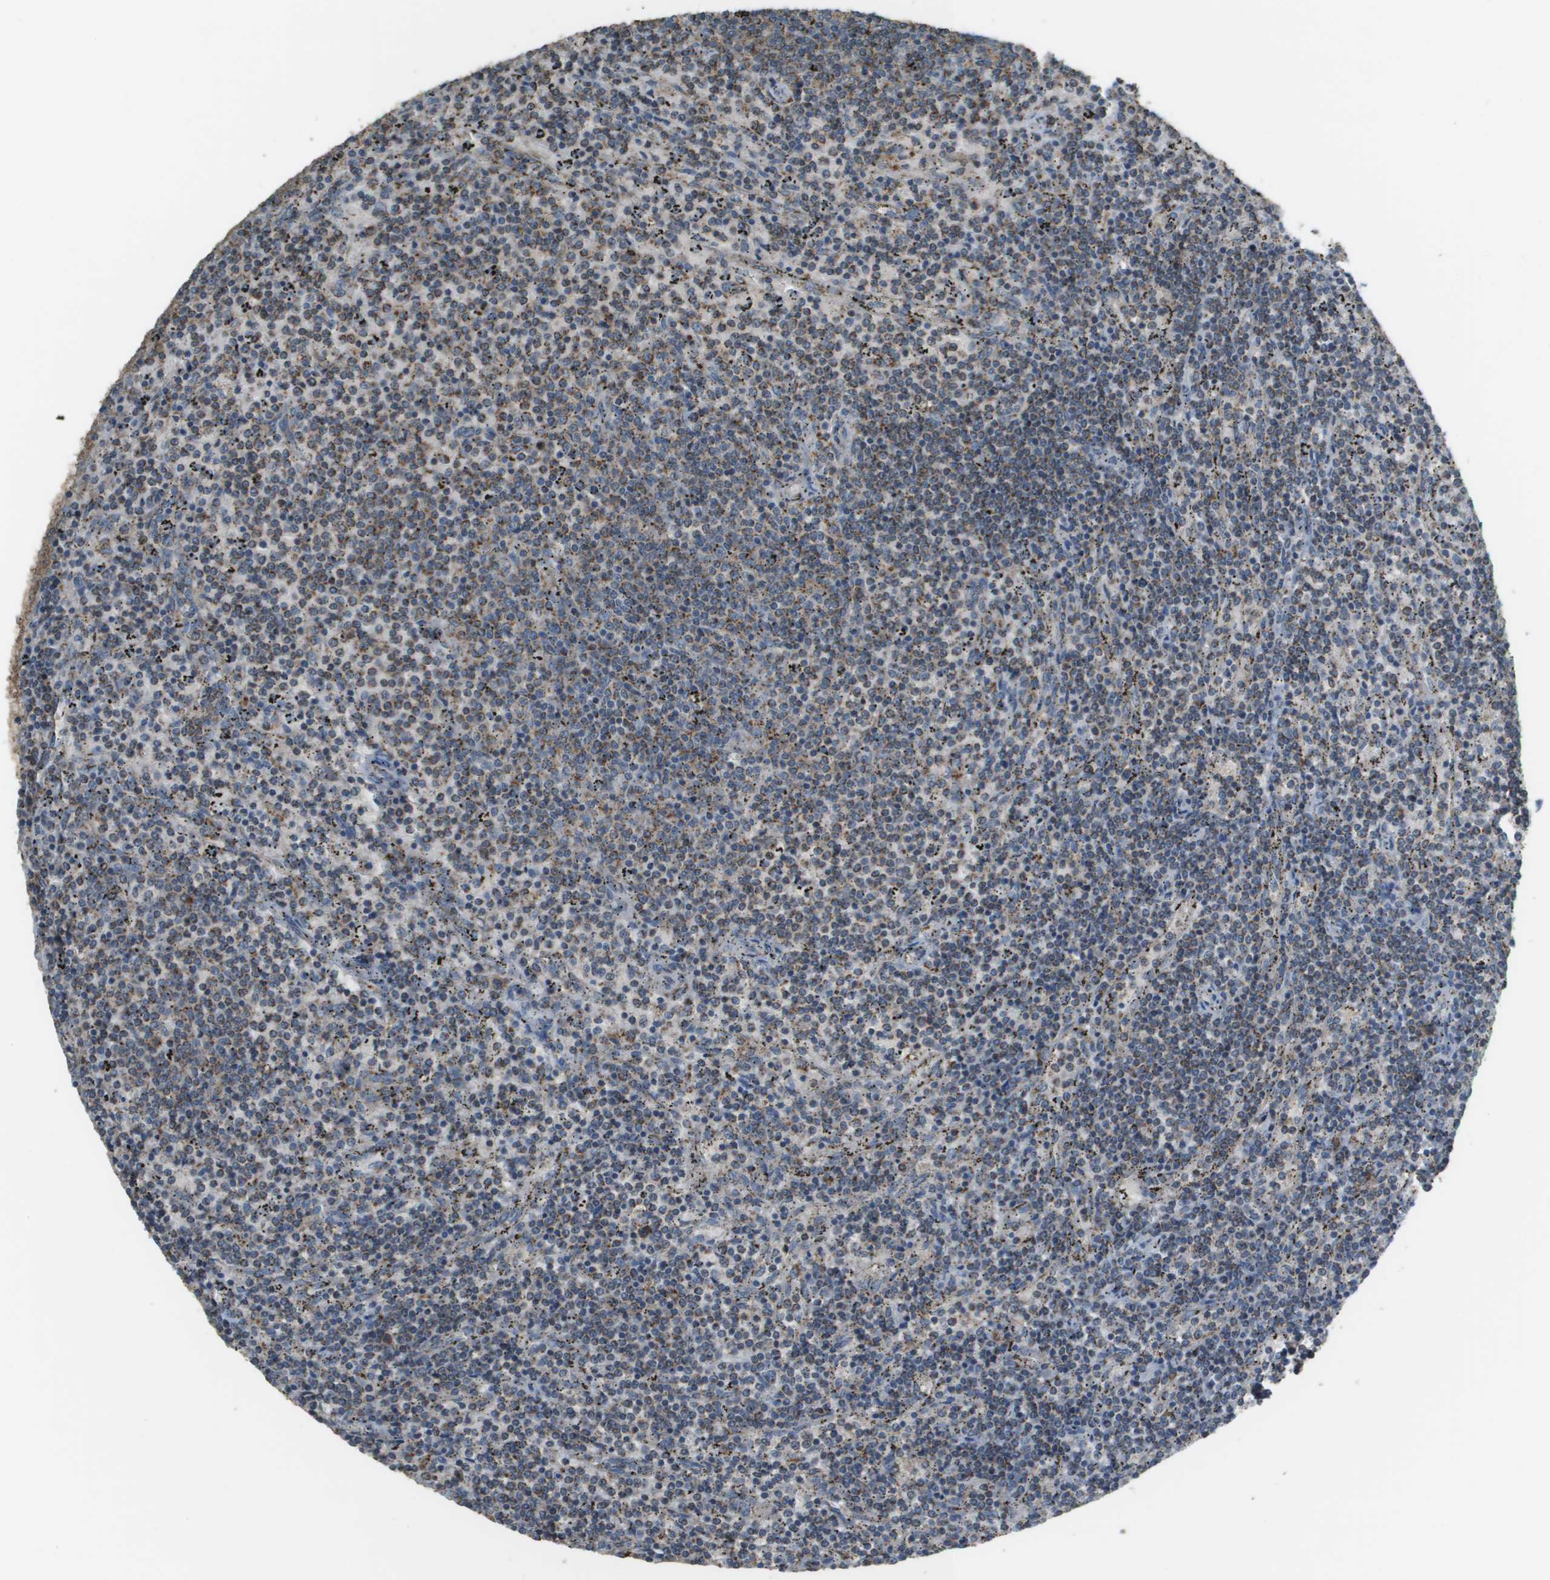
{"staining": {"intensity": "weak", "quantity": "25%-75%", "location": "cytoplasmic/membranous"}, "tissue": "lymphoma", "cell_type": "Tumor cells", "image_type": "cancer", "snomed": [{"axis": "morphology", "description": "Malignant lymphoma, non-Hodgkin's type, Low grade"}, {"axis": "topography", "description": "Spleen"}], "caption": "Protein analysis of low-grade malignant lymphoma, non-Hodgkin's type tissue demonstrates weak cytoplasmic/membranous expression in about 25%-75% of tumor cells.", "gene": "FH", "patient": {"sex": "female", "age": 50}}